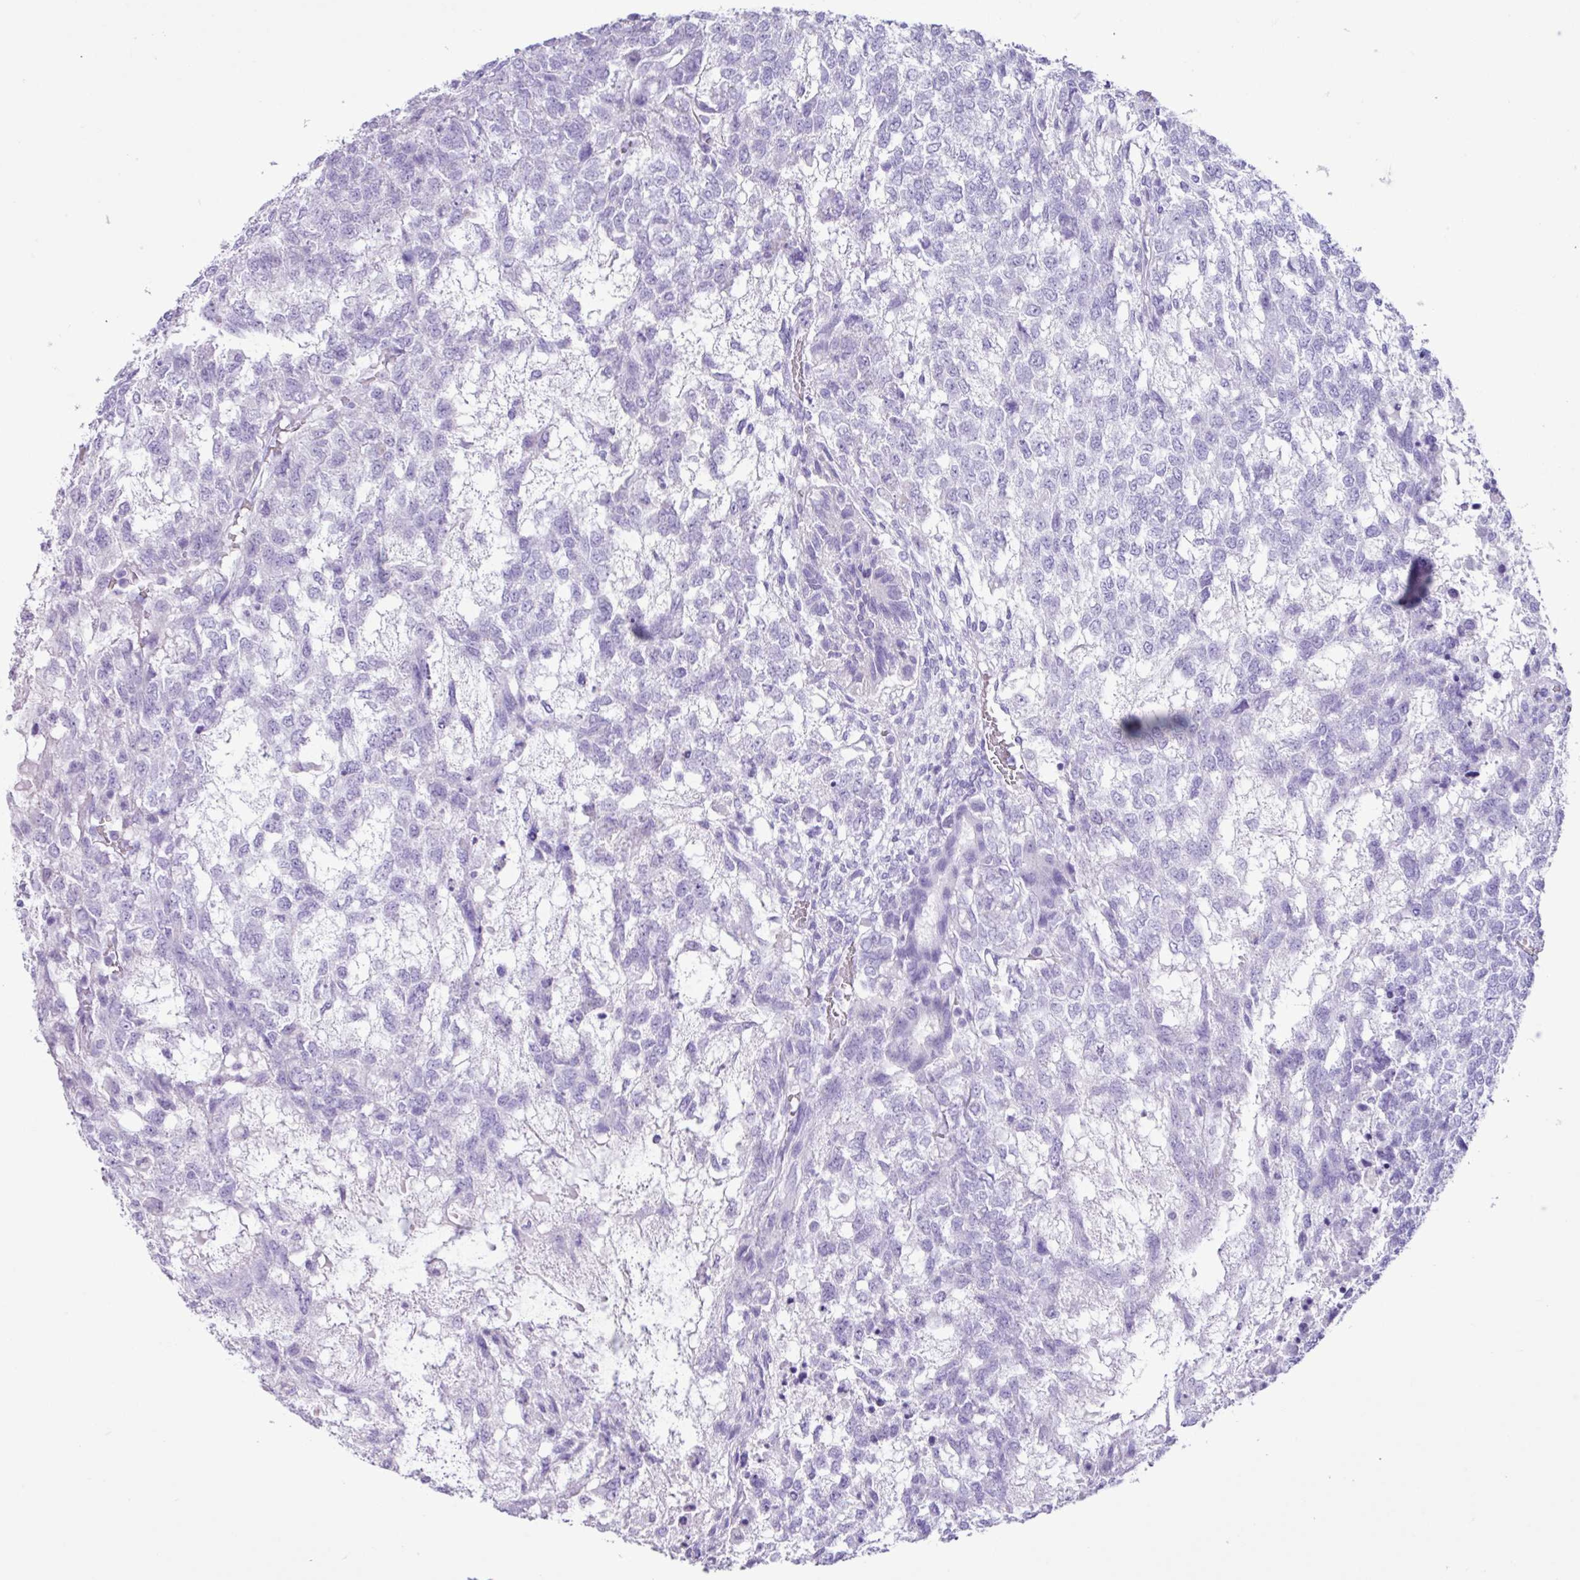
{"staining": {"intensity": "negative", "quantity": "none", "location": "none"}, "tissue": "testis cancer", "cell_type": "Tumor cells", "image_type": "cancer", "snomed": [{"axis": "morphology", "description": "Carcinoma, Embryonal, NOS"}, {"axis": "topography", "description": "Testis"}], "caption": "A histopathology image of human testis cancer is negative for staining in tumor cells.", "gene": "CKMT2", "patient": {"sex": "male", "age": 23}}